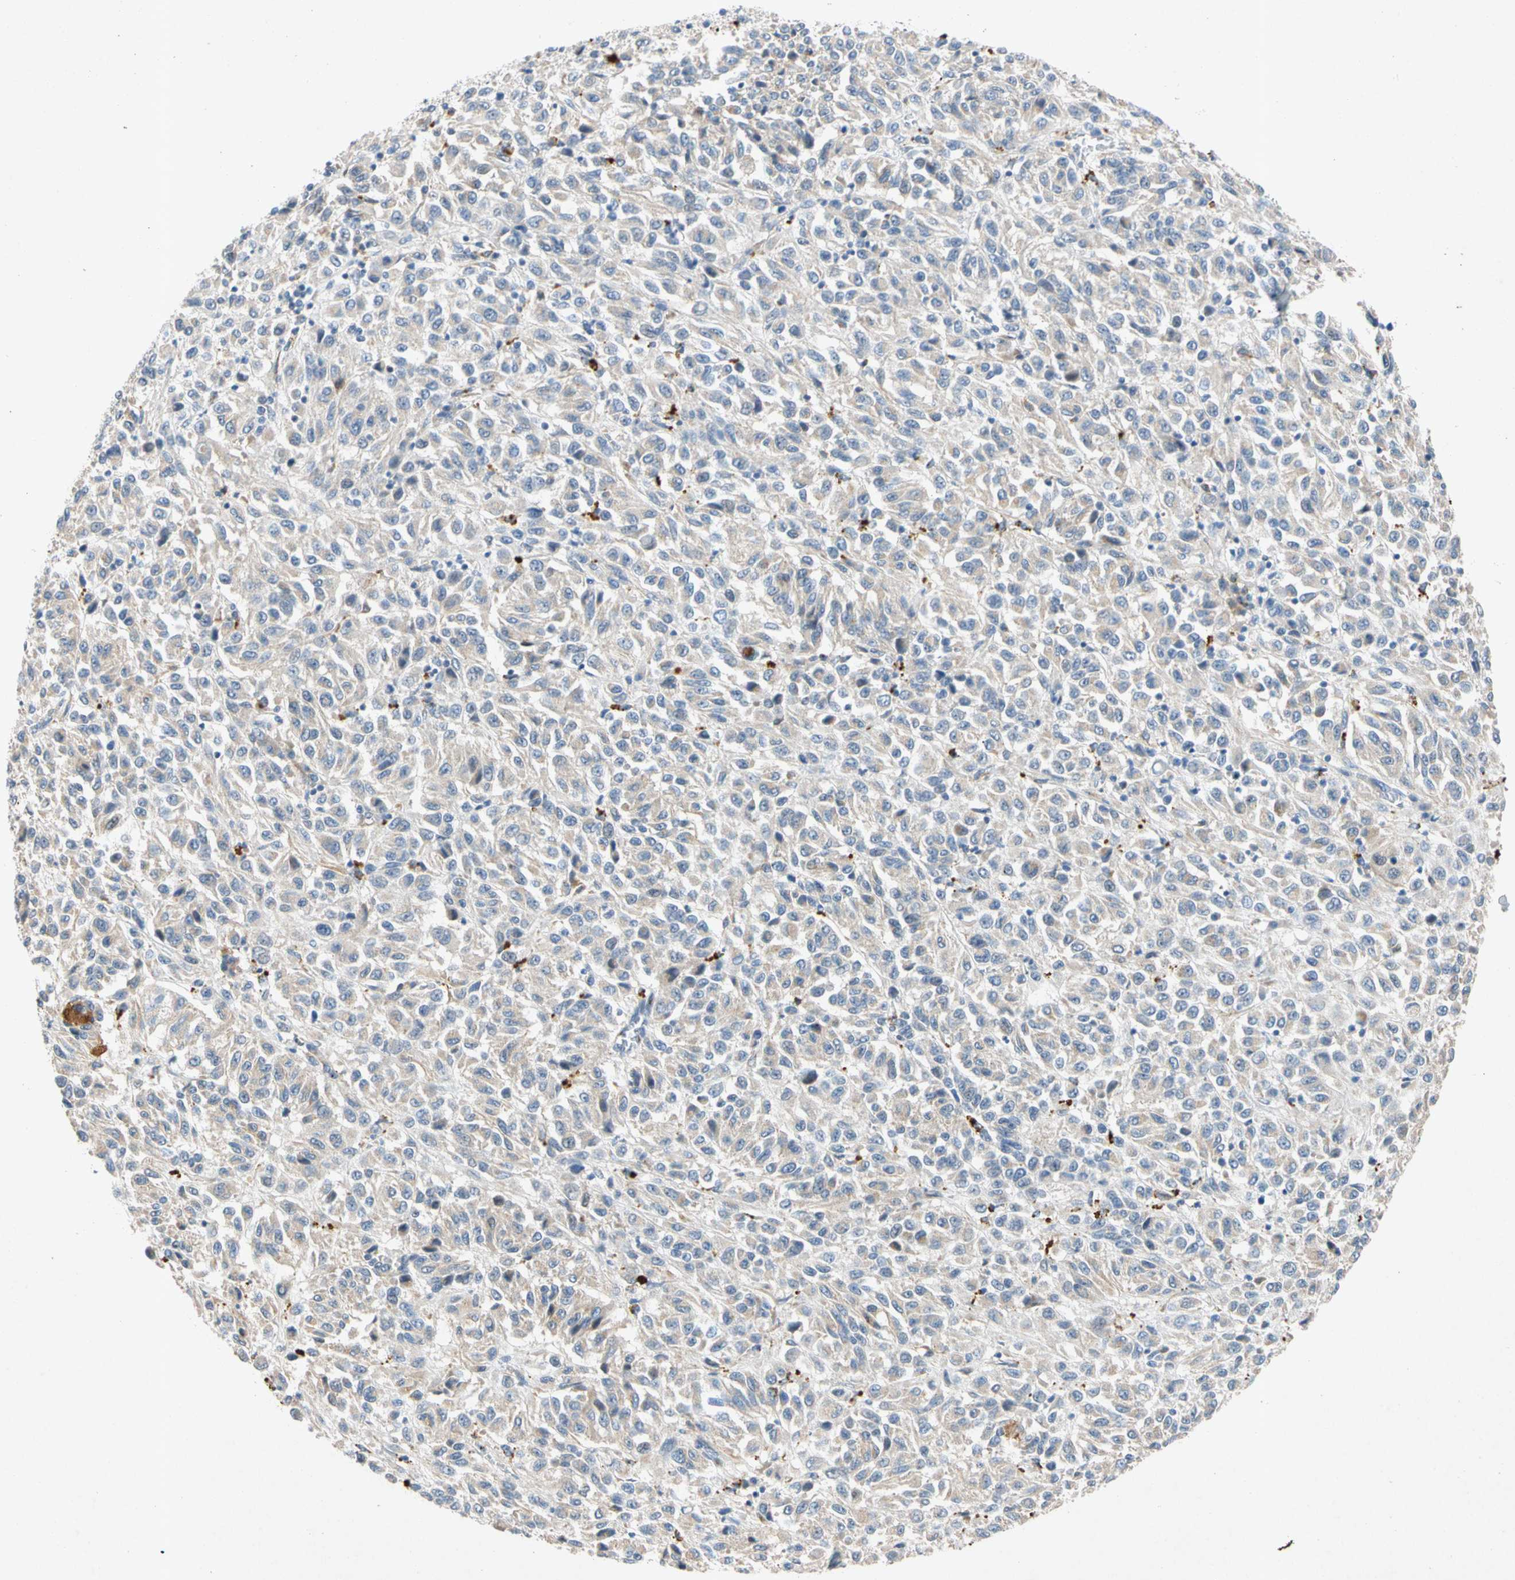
{"staining": {"intensity": "weak", "quantity": "<25%", "location": "cytoplasmic/membranous"}, "tissue": "melanoma", "cell_type": "Tumor cells", "image_type": "cancer", "snomed": [{"axis": "morphology", "description": "Malignant melanoma, Metastatic site"}, {"axis": "topography", "description": "Lung"}], "caption": "Histopathology image shows no protein staining in tumor cells of malignant melanoma (metastatic site) tissue.", "gene": "GASK1B", "patient": {"sex": "male", "age": 64}}